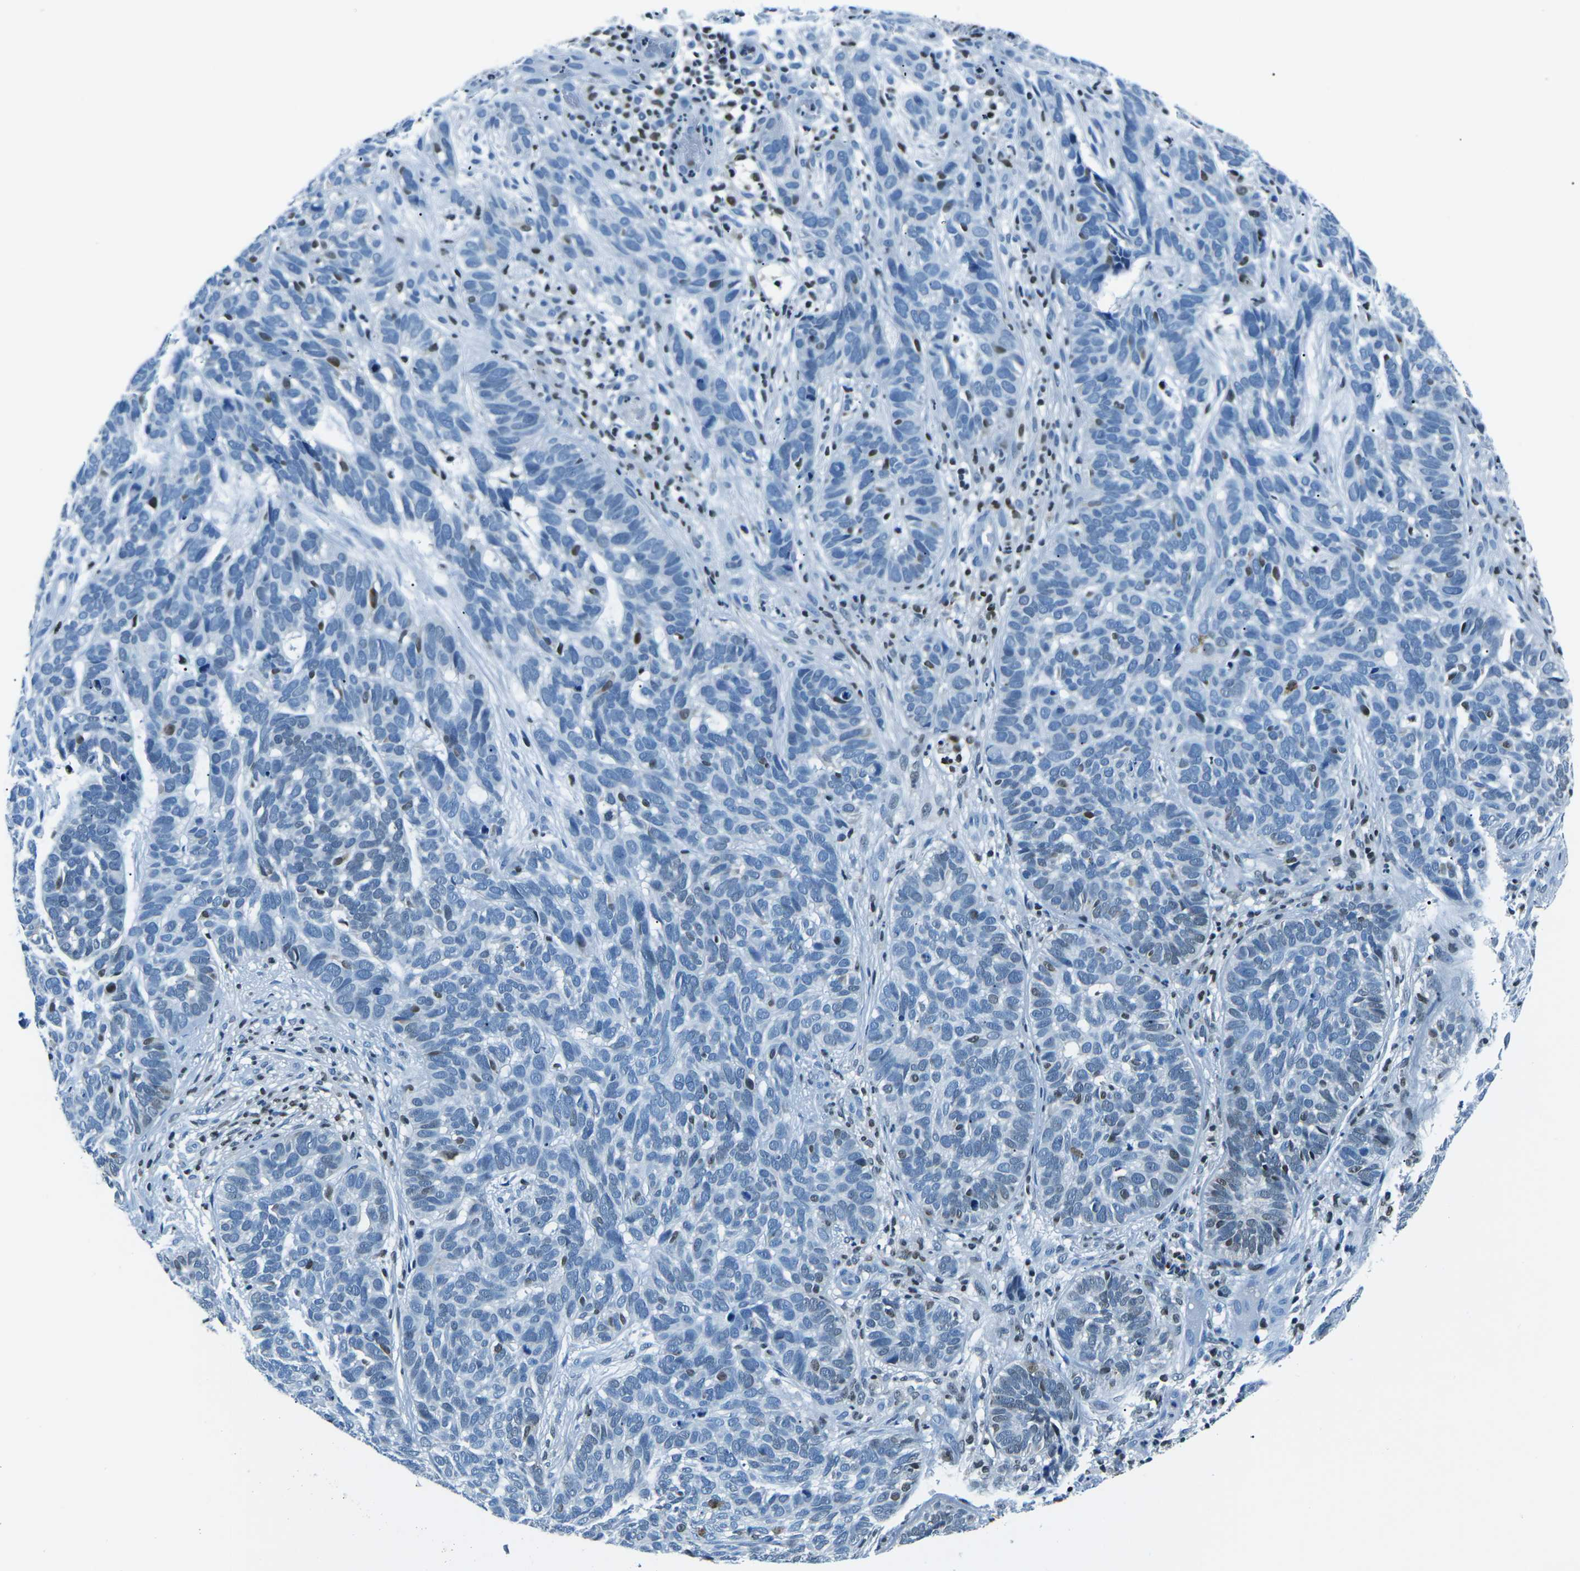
{"staining": {"intensity": "weak", "quantity": "<25%", "location": "nuclear"}, "tissue": "skin cancer", "cell_type": "Tumor cells", "image_type": "cancer", "snomed": [{"axis": "morphology", "description": "Basal cell carcinoma"}, {"axis": "topography", "description": "Skin"}], "caption": "This is a image of immunohistochemistry (IHC) staining of skin cancer, which shows no staining in tumor cells. (DAB immunohistochemistry (IHC) with hematoxylin counter stain).", "gene": "CELF2", "patient": {"sex": "male", "age": 87}}